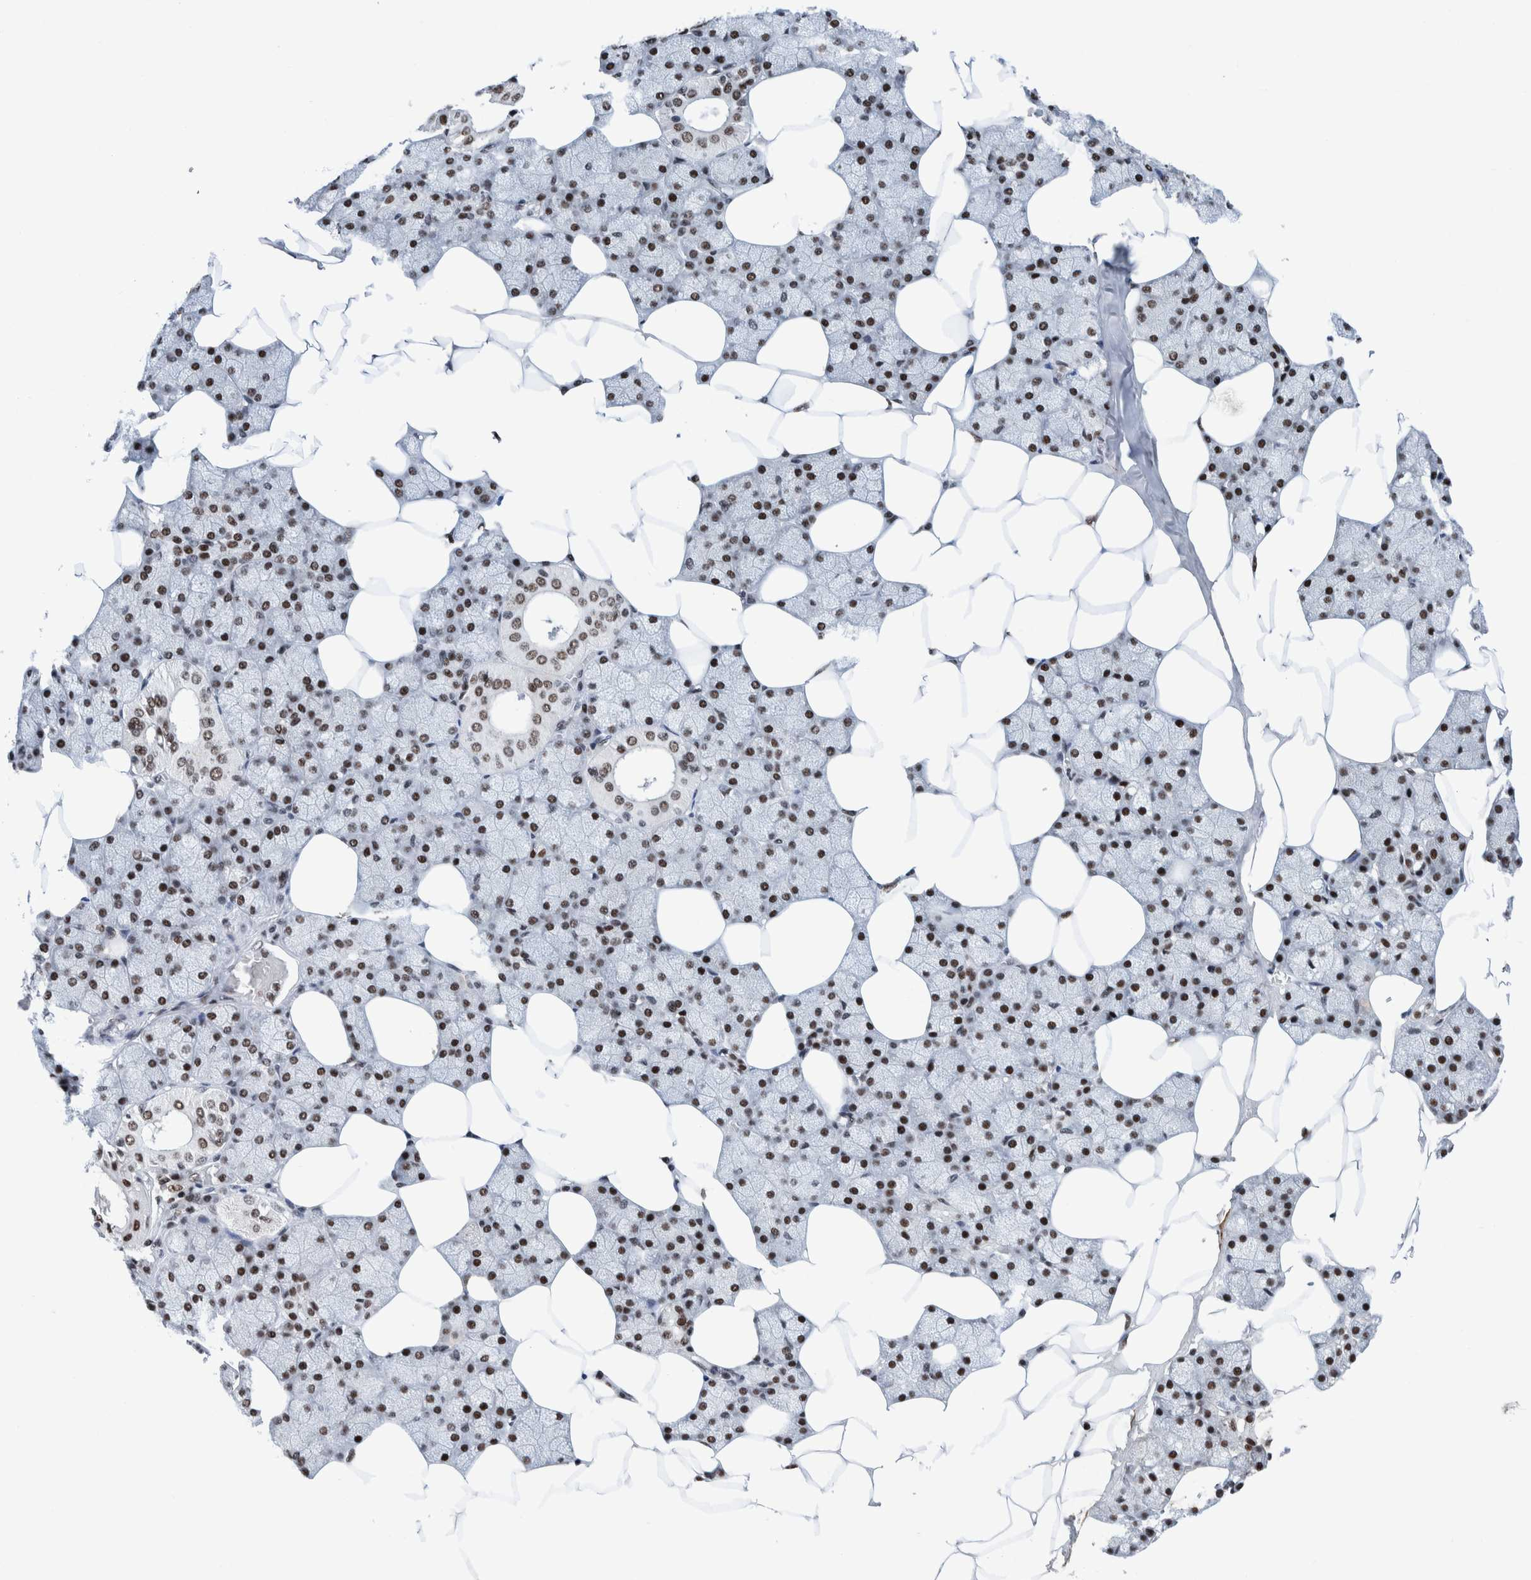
{"staining": {"intensity": "strong", "quantity": ">75%", "location": "nuclear"}, "tissue": "salivary gland", "cell_type": "Glandular cells", "image_type": "normal", "snomed": [{"axis": "morphology", "description": "Normal tissue, NOS"}, {"axis": "topography", "description": "Salivary gland"}], "caption": "A high amount of strong nuclear expression is present in approximately >75% of glandular cells in benign salivary gland.", "gene": "TAF10", "patient": {"sex": "male", "age": 62}}